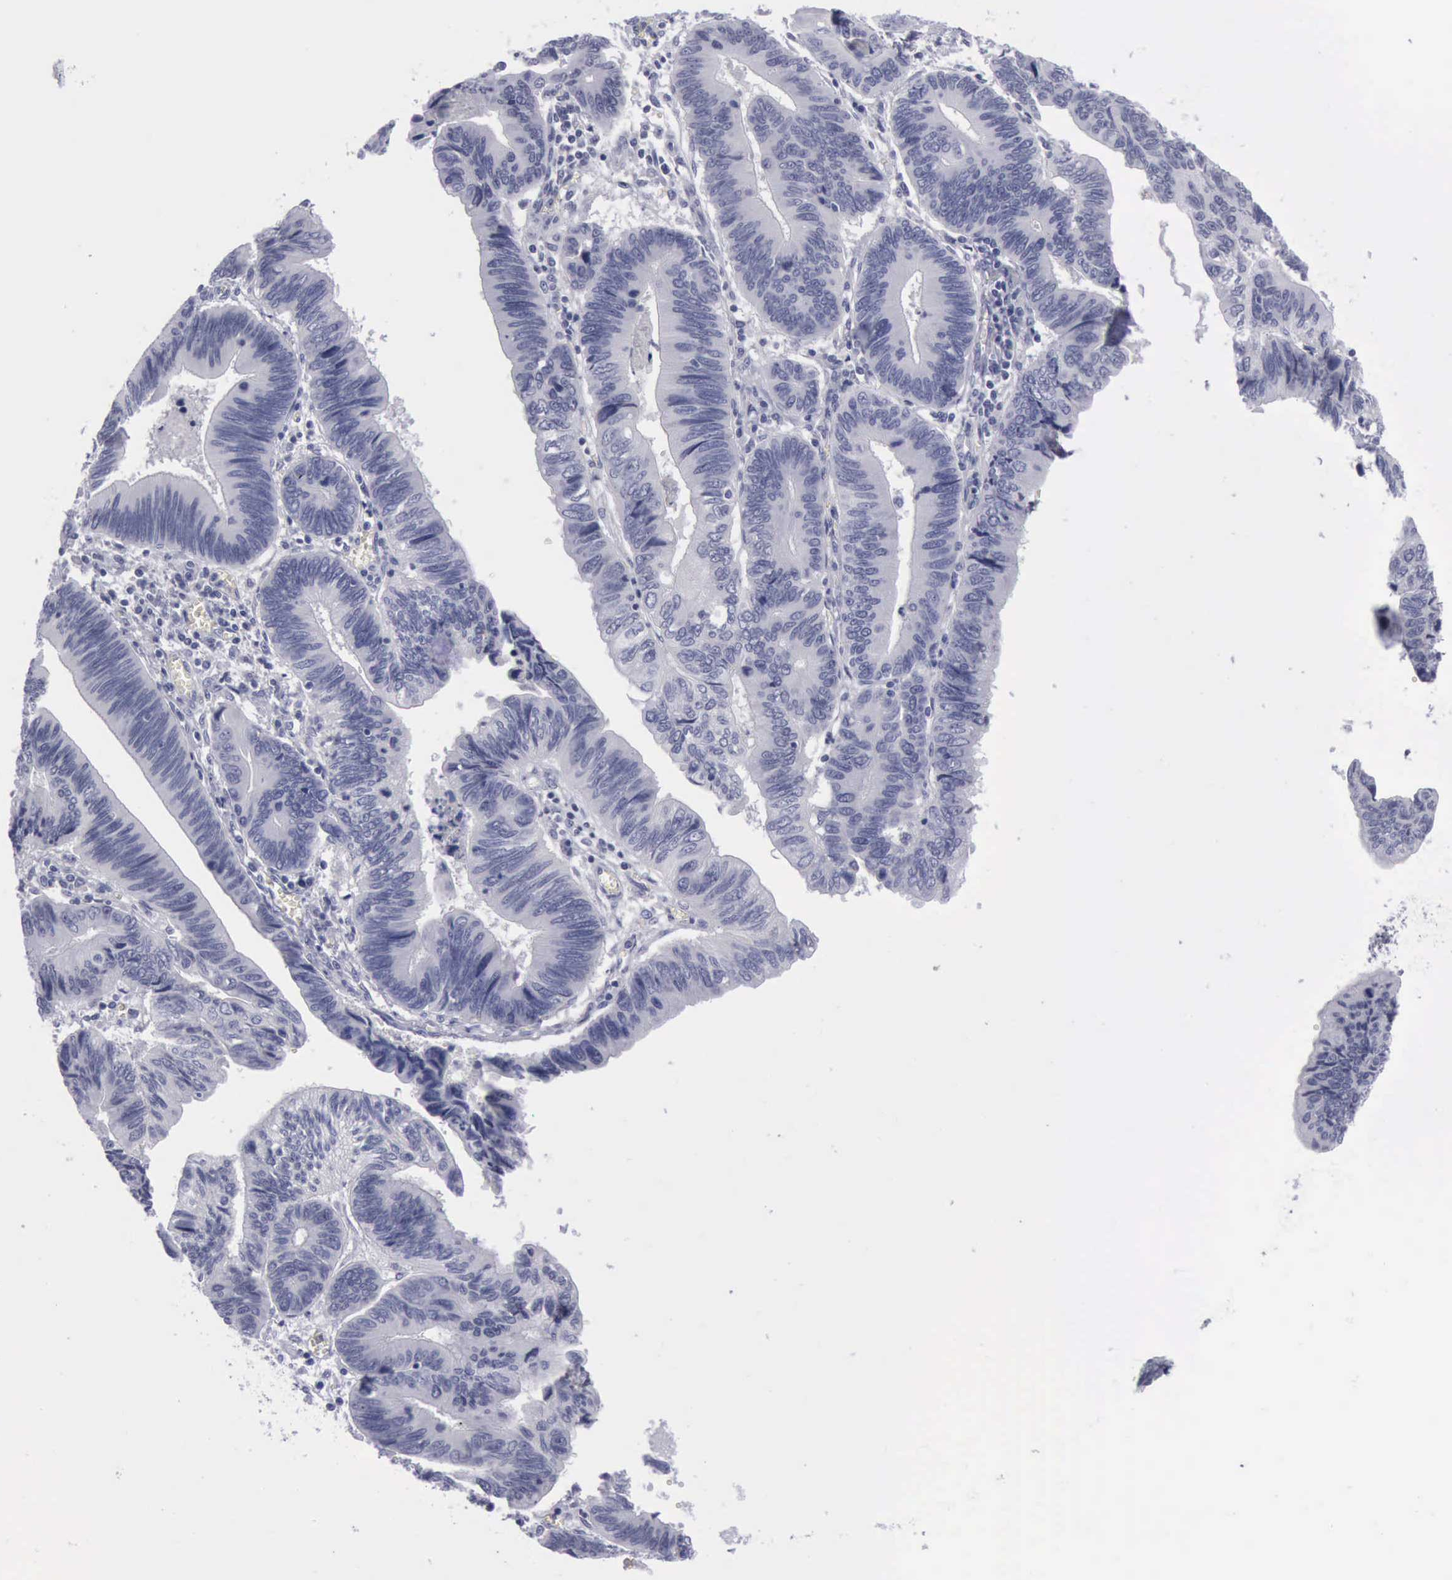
{"staining": {"intensity": "negative", "quantity": "none", "location": "none"}, "tissue": "pancreatic cancer", "cell_type": "Tumor cells", "image_type": "cancer", "snomed": [{"axis": "morphology", "description": "Adenocarcinoma, NOS"}, {"axis": "topography", "description": "Pancreas"}], "caption": "This is a histopathology image of immunohistochemistry (IHC) staining of pancreatic adenocarcinoma, which shows no positivity in tumor cells.", "gene": "CDH2", "patient": {"sex": "female", "age": 70}}